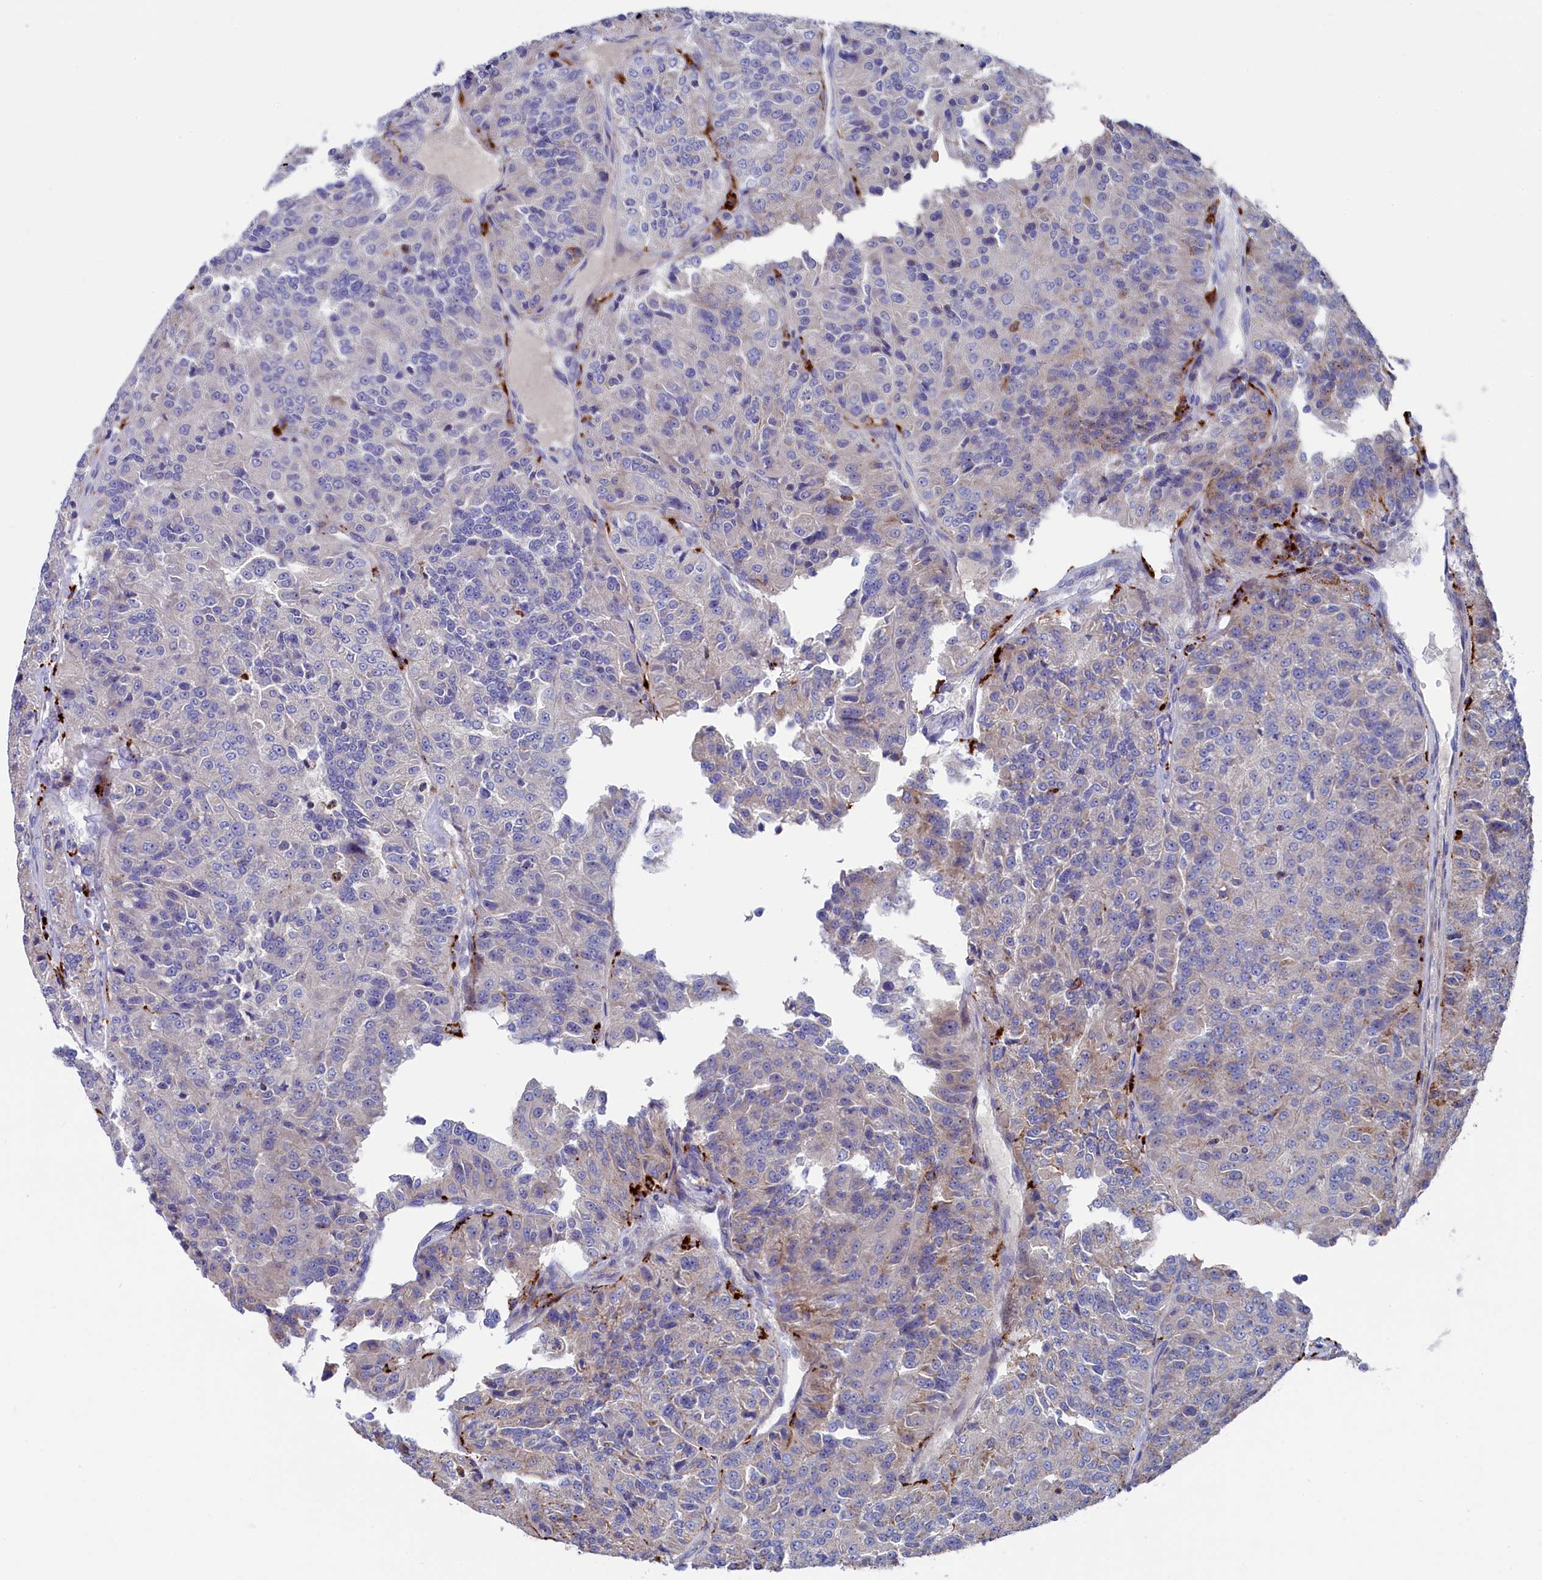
{"staining": {"intensity": "negative", "quantity": "none", "location": "none"}, "tissue": "renal cancer", "cell_type": "Tumor cells", "image_type": "cancer", "snomed": [{"axis": "morphology", "description": "Adenocarcinoma, NOS"}, {"axis": "topography", "description": "Kidney"}], "caption": "High magnification brightfield microscopy of adenocarcinoma (renal) stained with DAB (brown) and counterstained with hematoxylin (blue): tumor cells show no significant positivity. (Stains: DAB (3,3'-diaminobenzidine) immunohistochemistry with hematoxylin counter stain, Microscopy: brightfield microscopy at high magnification).", "gene": "NUDT7", "patient": {"sex": "female", "age": 63}}